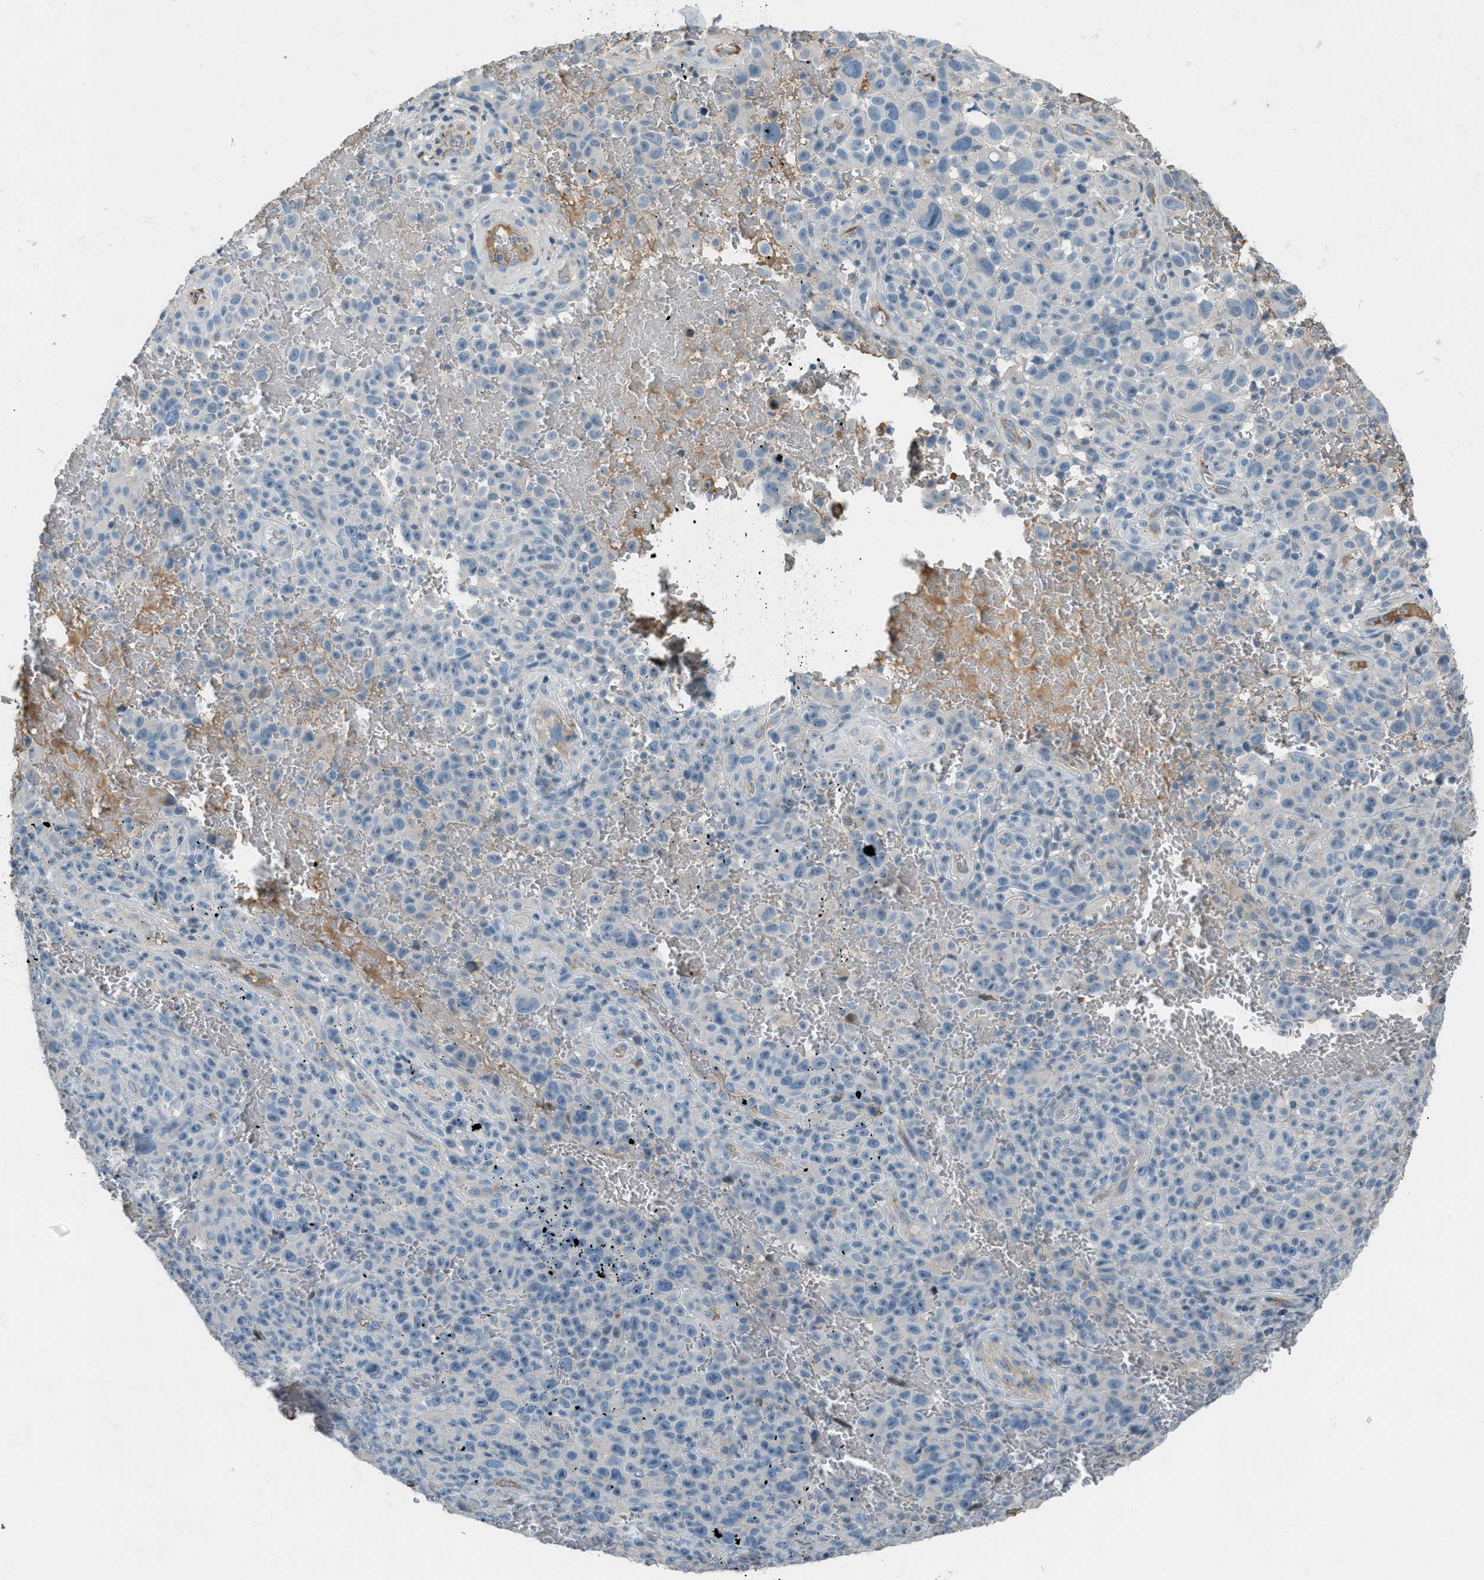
{"staining": {"intensity": "negative", "quantity": "none", "location": "none"}, "tissue": "melanoma", "cell_type": "Tumor cells", "image_type": "cancer", "snomed": [{"axis": "morphology", "description": "Malignant melanoma, NOS"}, {"axis": "topography", "description": "Skin"}], "caption": "IHC of malignant melanoma reveals no positivity in tumor cells.", "gene": "FBLN2", "patient": {"sex": "female", "age": 82}}